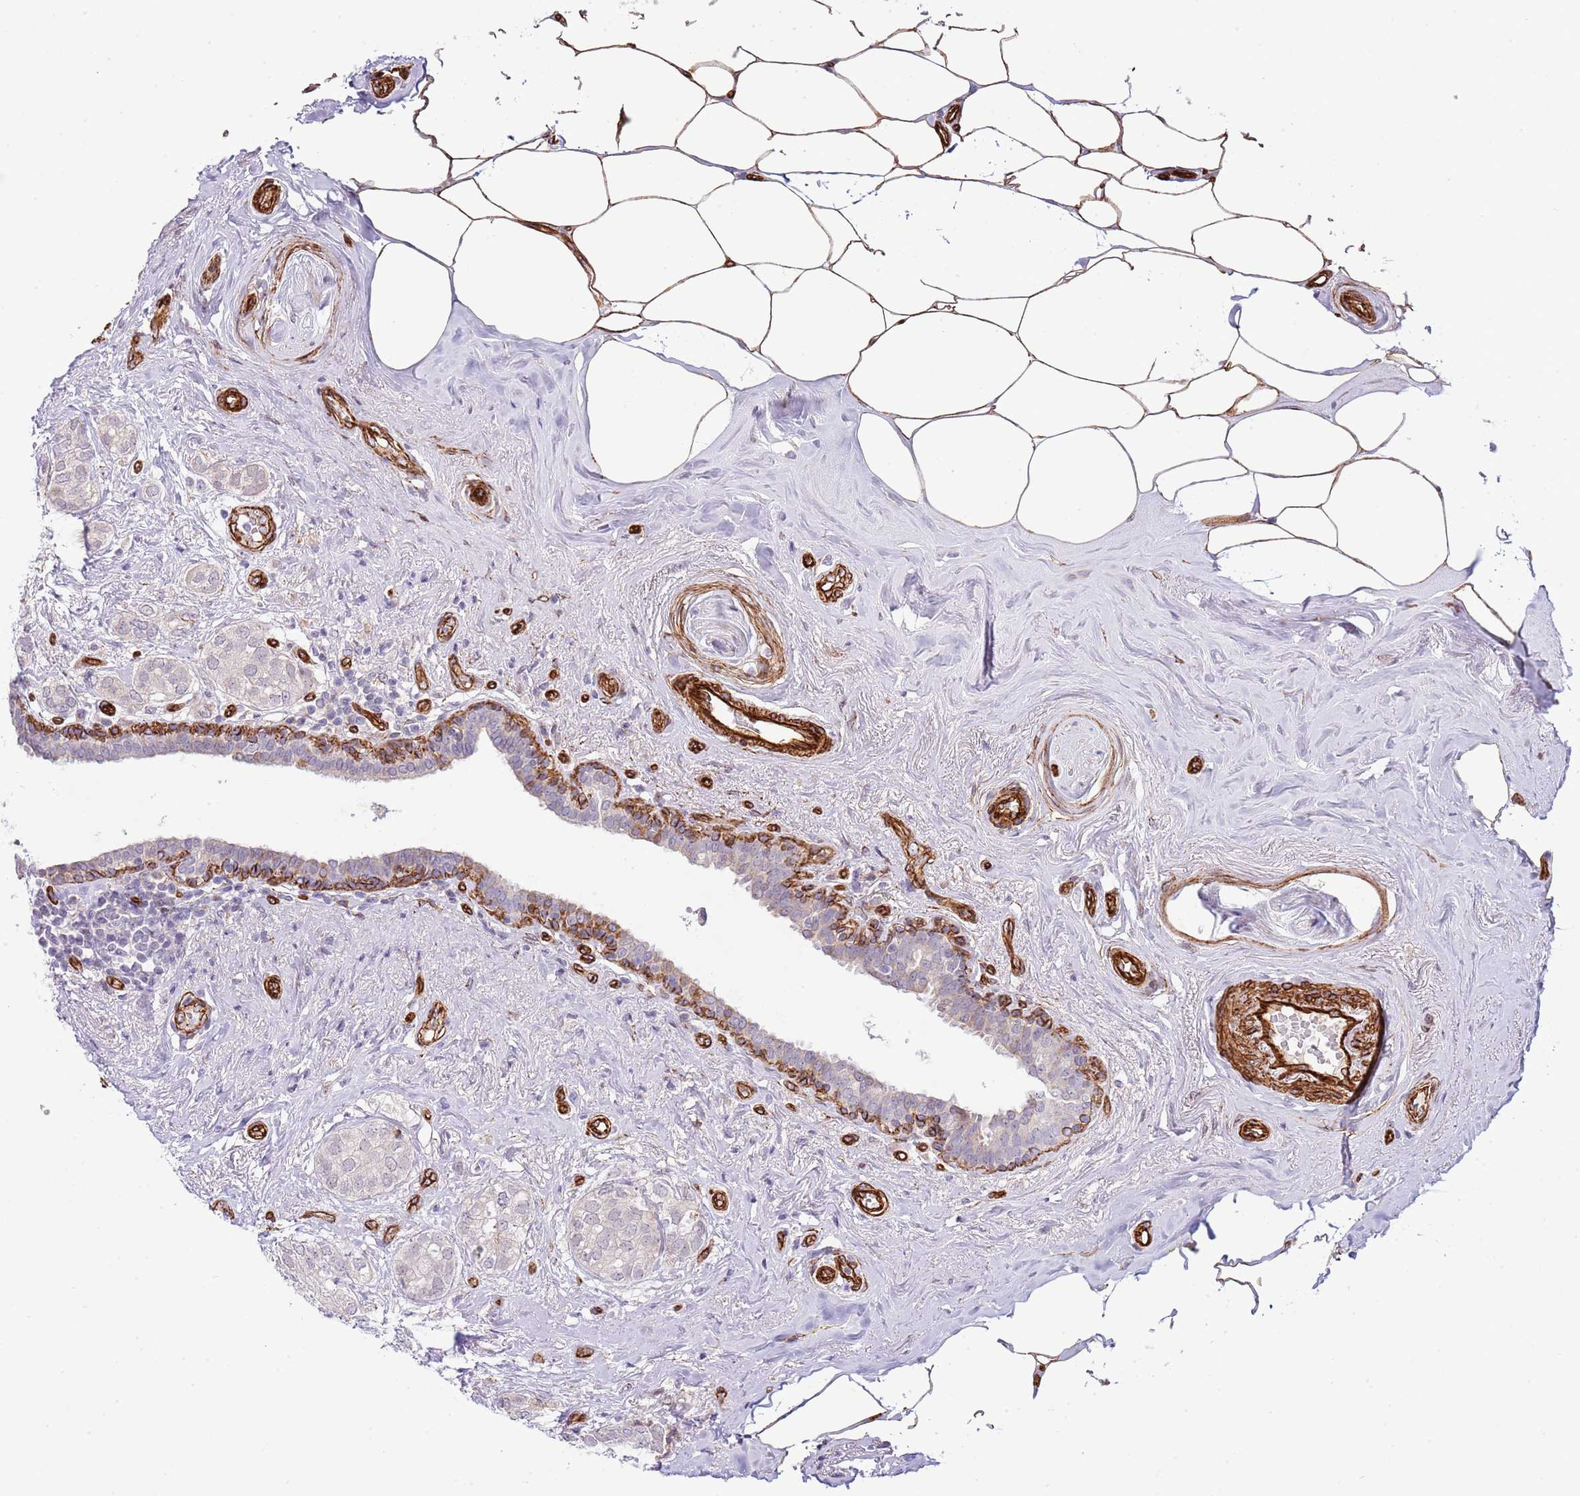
{"staining": {"intensity": "negative", "quantity": "none", "location": "none"}, "tissue": "breast cancer", "cell_type": "Tumor cells", "image_type": "cancer", "snomed": [{"axis": "morphology", "description": "Duct carcinoma"}, {"axis": "topography", "description": "Breast"}], "caption": "A high-resolution histopathology image shows immunohistochemistry staining of breast cancer (invasive ductal carcinoma), which exhibits no significant positivity in tumor cells.", "gene": "NEK3", "patient": {"sex": "female", "age": 73}}